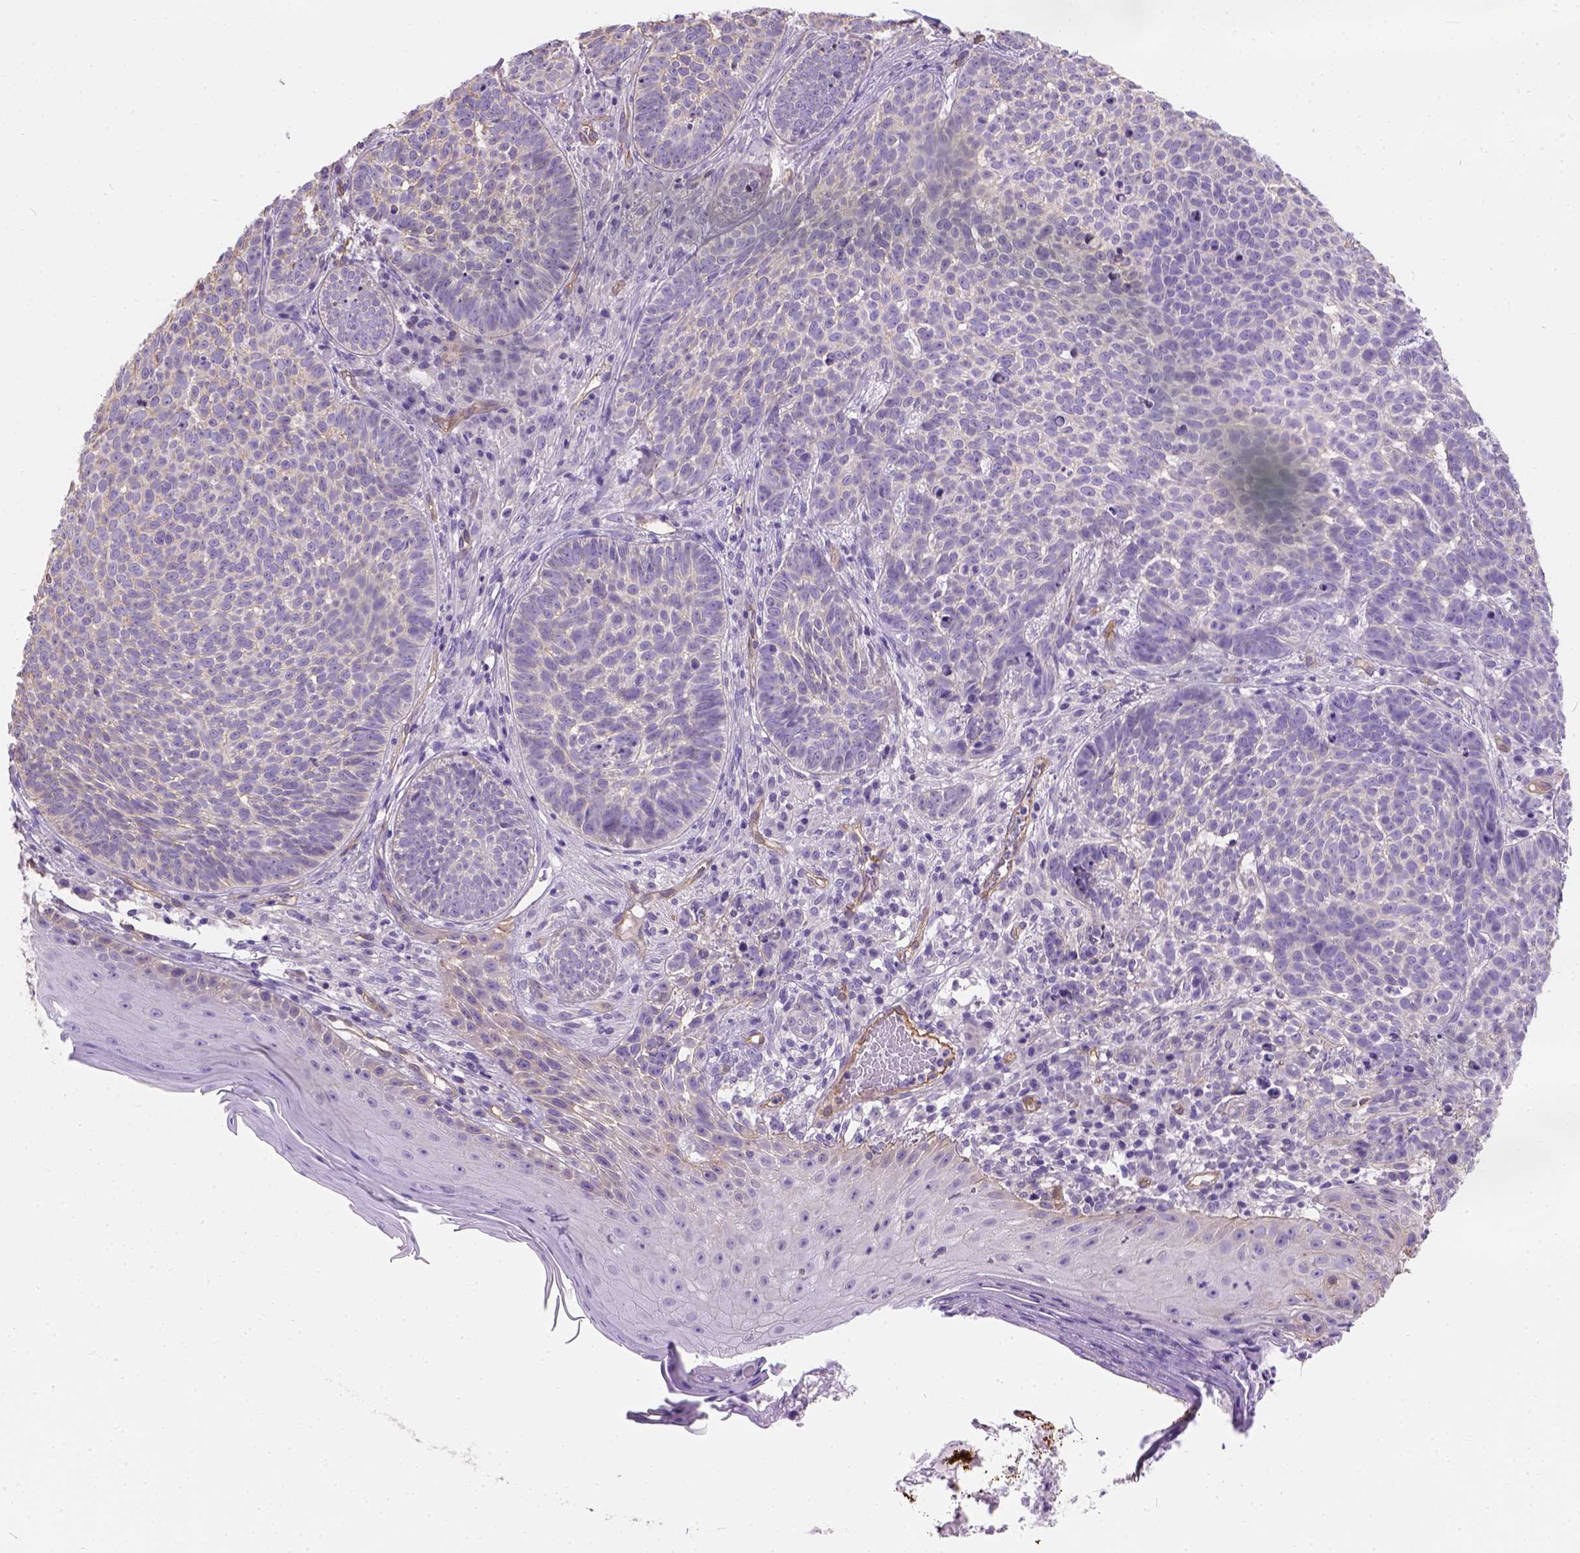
{"staining": {"intensity": "negative", "quantity": "none", "location": "none"}, "tissue": "skin cancer", "cell_type": "Tumor cells", "image_type": "cancer", "snomed": [{"axis": "morphology", "description": "Basal cell carcinoma"}, {"axis": "topography", "description": "Skin"}], "caption": "This is an IHC image of human skin cancer (basal cell carcinoma). There is no expression in tumor cells.", "gene": "PHF7", "patient": {"sex": "male", "age": 90}}